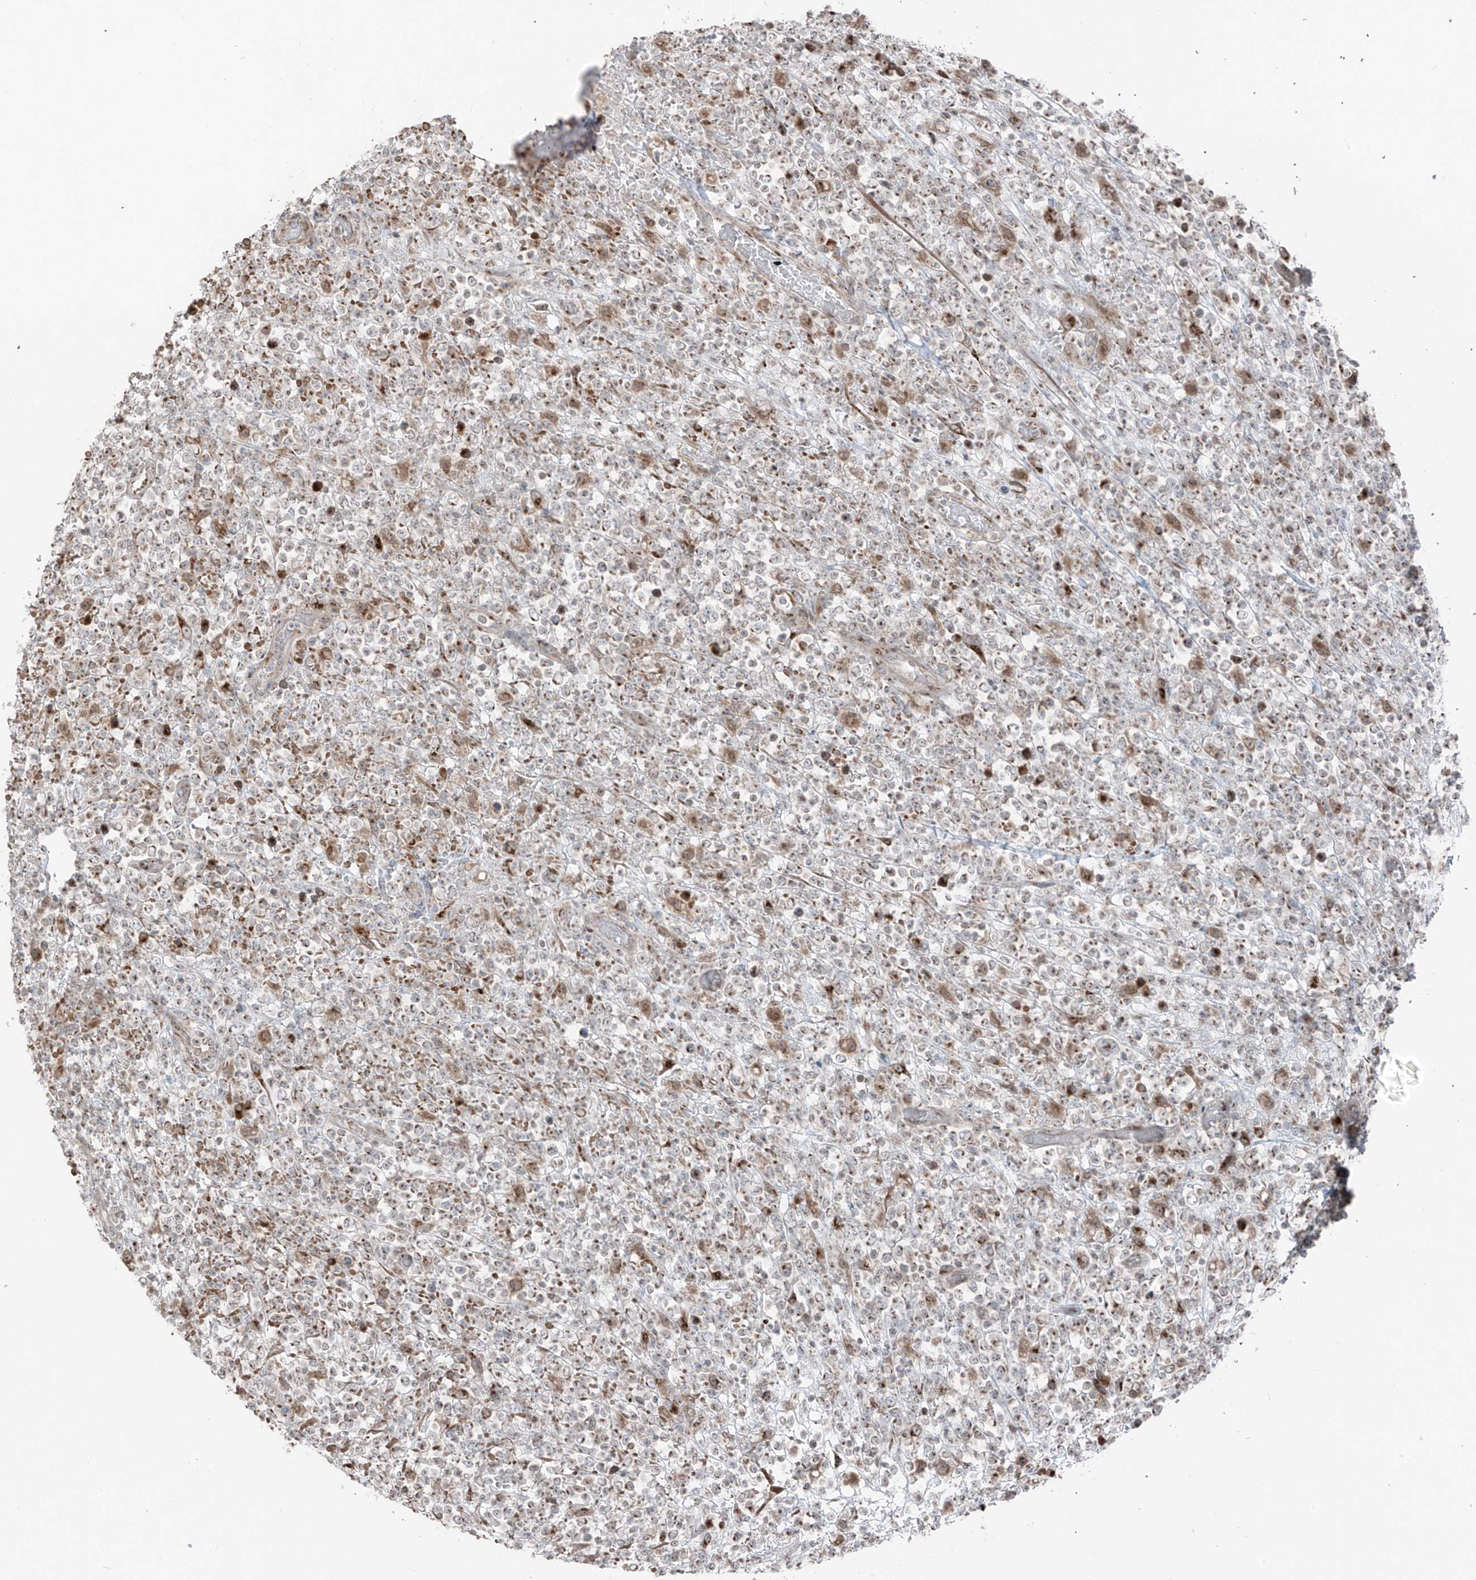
{"staining": {"intensity": "negative", "quantity": "none", "location": "none"}, "tissue": "lymphoma", "cell_type": "Tumor cells", "image_type": "cancer", "snomed": [{"axis": "morphology", "description": "Malignant lymphoma, non-Hodgkin's type, High grade"}, {"axis": "topography", "description": "Colon"}], "caption": "DAB (3,3'-diaminobenzidine) immunohistochemical staining of malignant lymphoma, non-Hodgkin's type (high-grade) demonstrates no significant staining in tumor cells. The staining was performed using DAB (3,3'-diaminobenzidine) to visualize the protein expression in brown, while the nuclei were stained in blue with hematoxylin (Magnification: 20x).", "gene": "ERLEC1", "patient": {"sex": "female", "age": 53}}